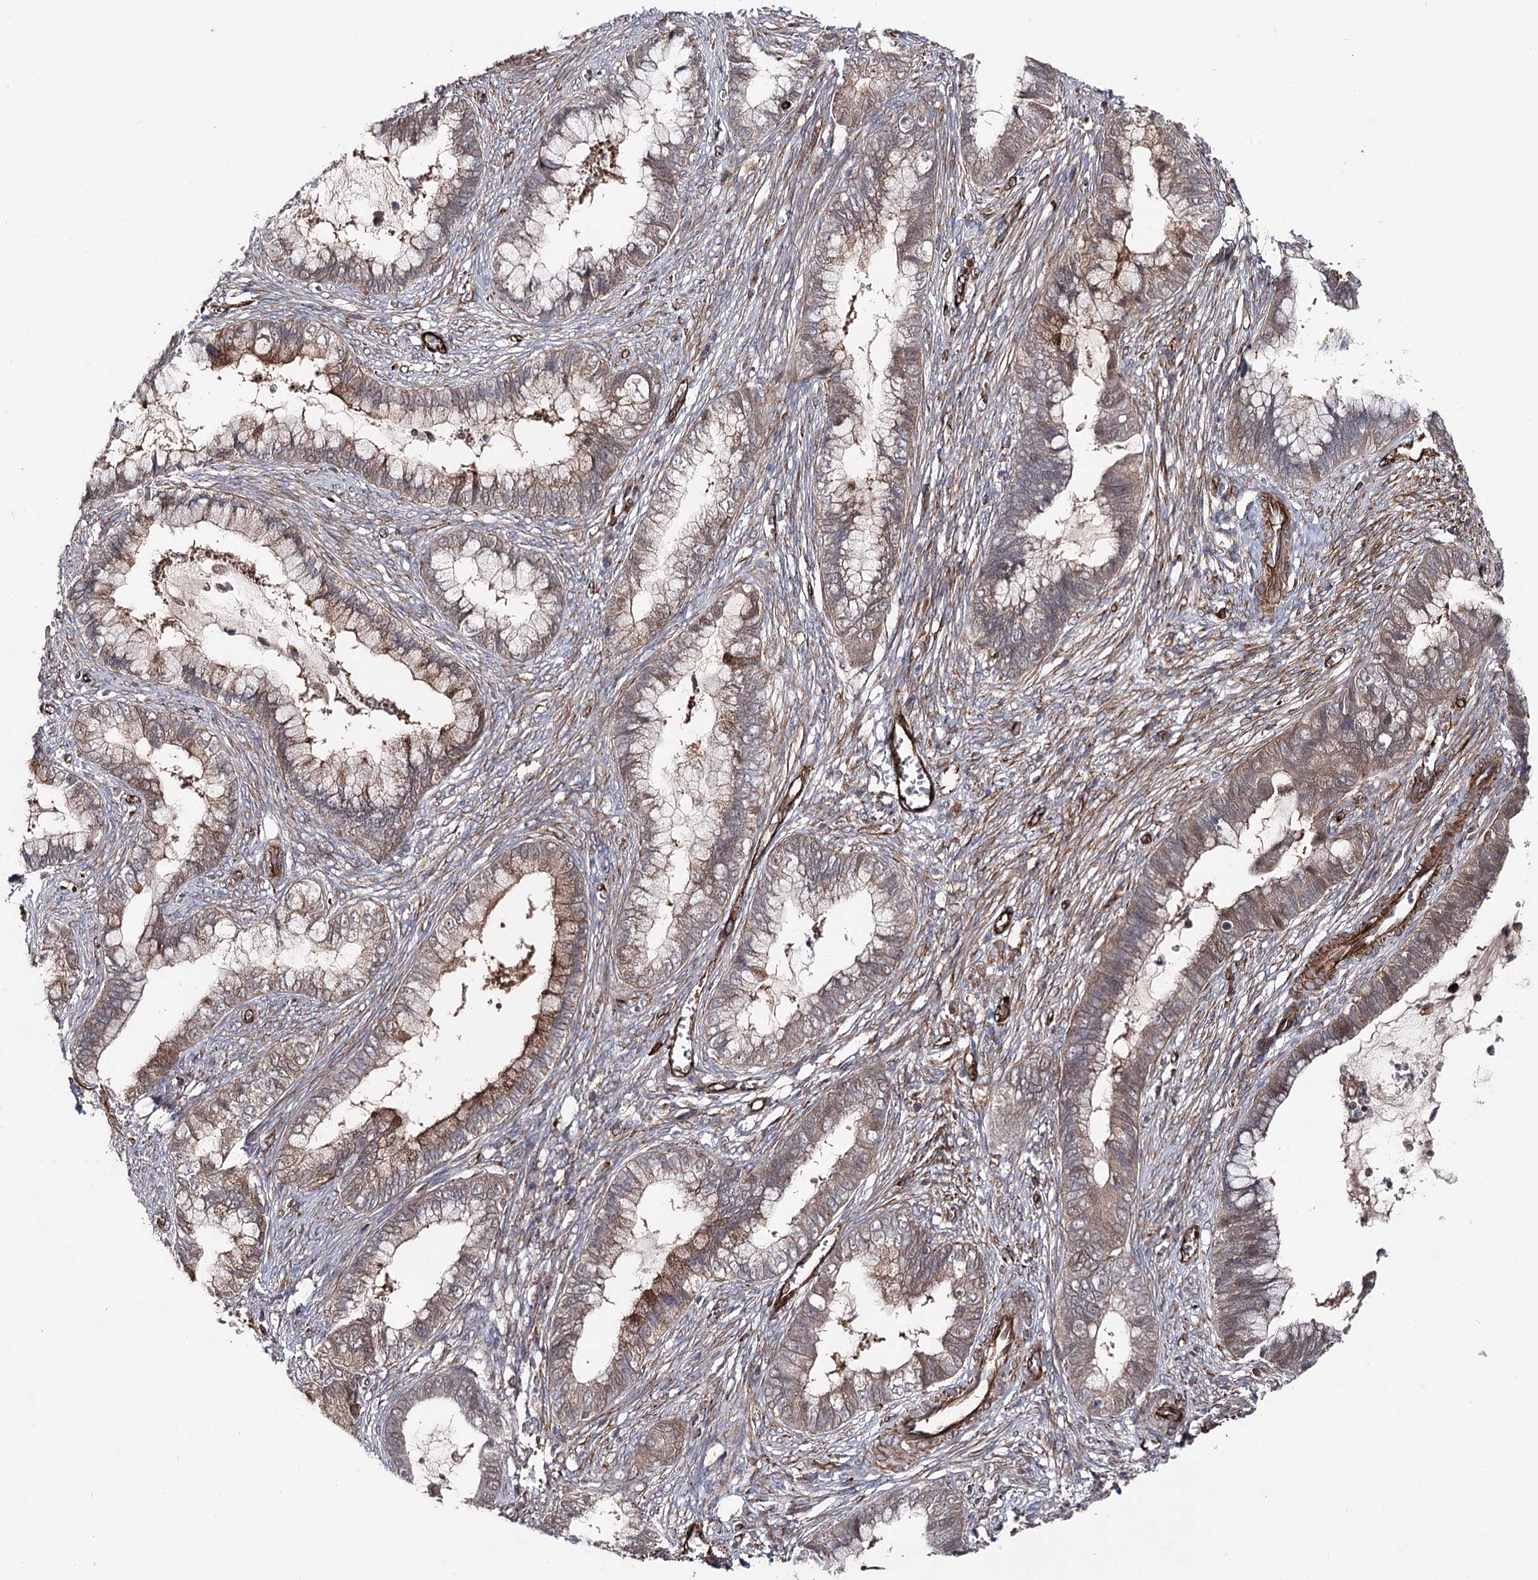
{"staining": {"intensity": "moderate", "quantity": "25%-75%", "location": "cytoplasmic/membranous"}, "tissue": "cervical cancer", "cell_type": "Tumor cells", "image_type": "cancer", "snomed": [{"axis": "morphology", "description": "Adenocarcinoma, NOS"}, {"axis": "topography", "description": "Cervix"}], "caption": "High-magnification brightfield microscopy of cervical cancer stained with DAB (3,3'-diaminobenzidine) (brown) and counterstained with hematoxylin (blue). tumor cells exhibit moderate cytoplasmic/membranous staining is appreciated in approximately25%-75% of cells.", "gene": "MIB1", "patient": {"sex": "female", "age": 44}}